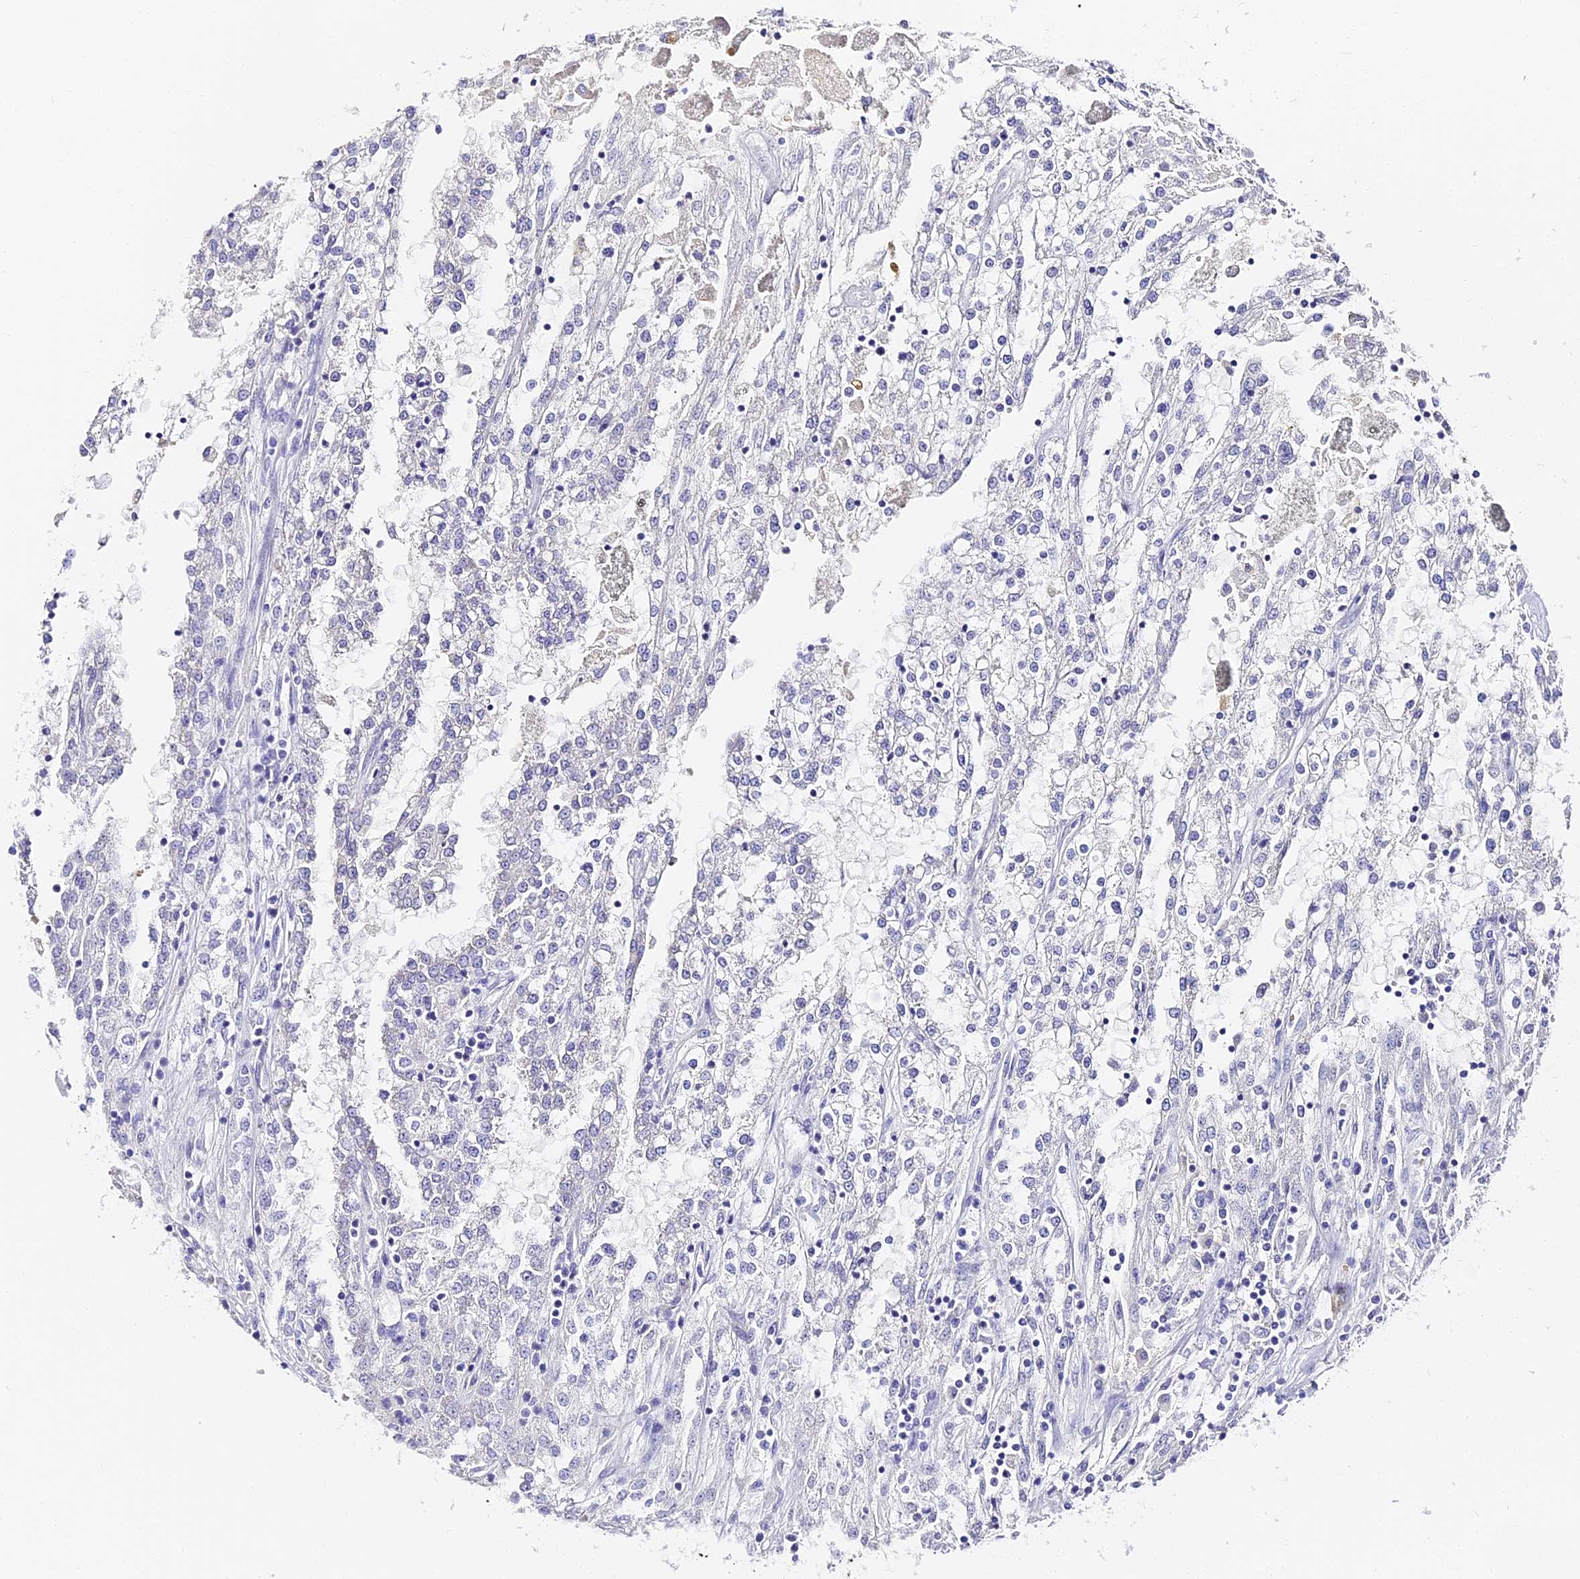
{"staining": {"intensity": "negative", "quantity": "none", "location": "none"}, "tissue": "renal cancer", "cell_type": "Tumor cells", "image_type": "cancer", "snomed": [{"axis": "morphology", "description": "Adenocarcinoma, NOS"}, {"axis": "topography", "description": "Kidney"}], "caption": "An image of adenocarcinoma (renal) stained for a protein displays no brown staining in tumor cells.", "gene": "VPS33B", "patient": {"sex": "female", "age": 52}}